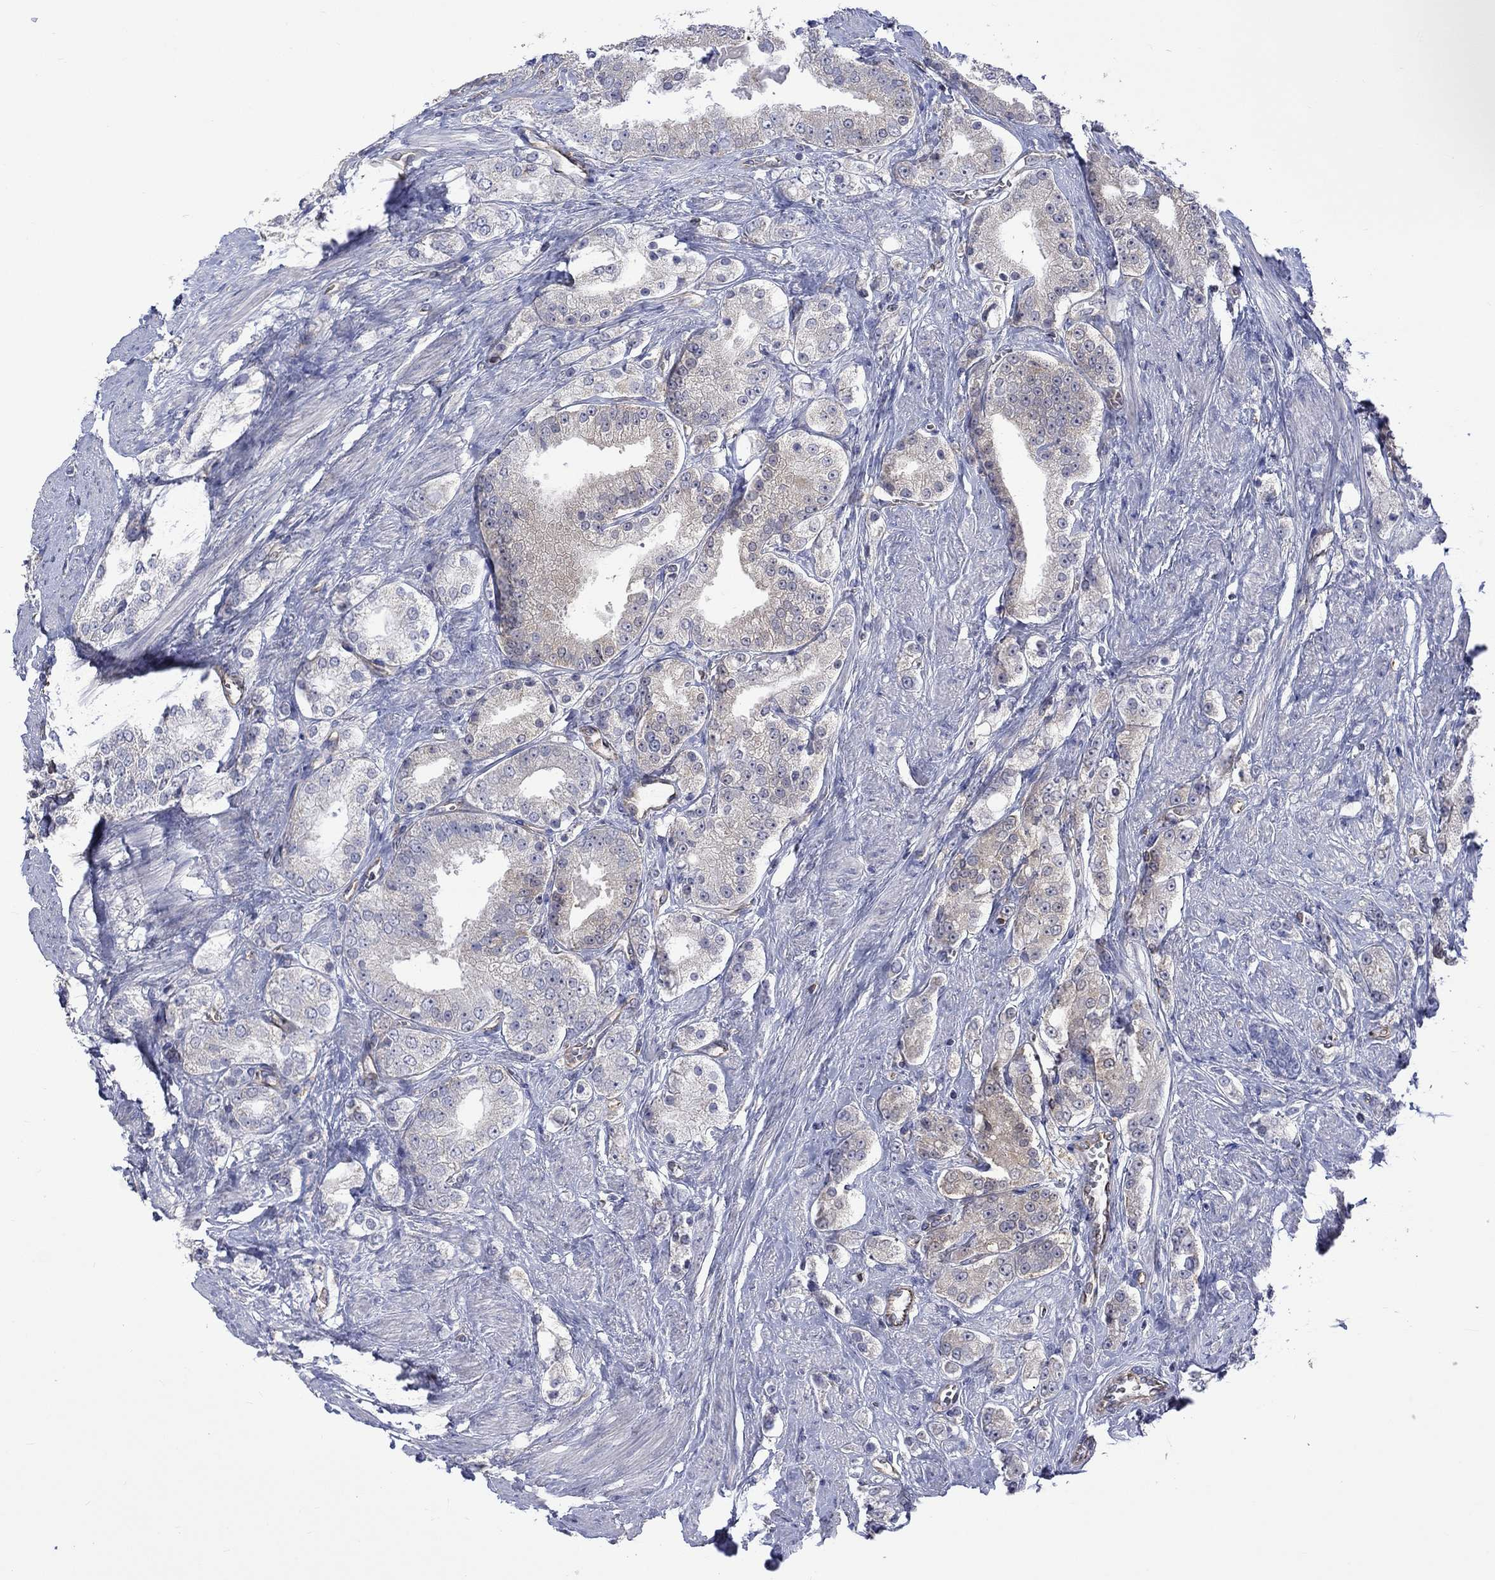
{"staining": {"intensity": "weak", "quantity": "<25%", "location": "cytoplasmic/membranous"}, "tissue": "prostate cancer", "cell_type": "Tumor cells", "image_type": "cancer", "snomed": [{"axis": "morphology", "description": "Adenocarcinoma, NOS"}, {"axis": "topography", "description": "Prostate and seminal vesicle, NOS"}, {"axis": "topography", "description": "Prostate"}], "caption": "Tumor cells show no significant staining in adenocarcinoma (prostate). (IHC, brightfield microscopy, high magnification).", "gene": "CAMKK2", "patient": {"sex": "male", "age": 67}}